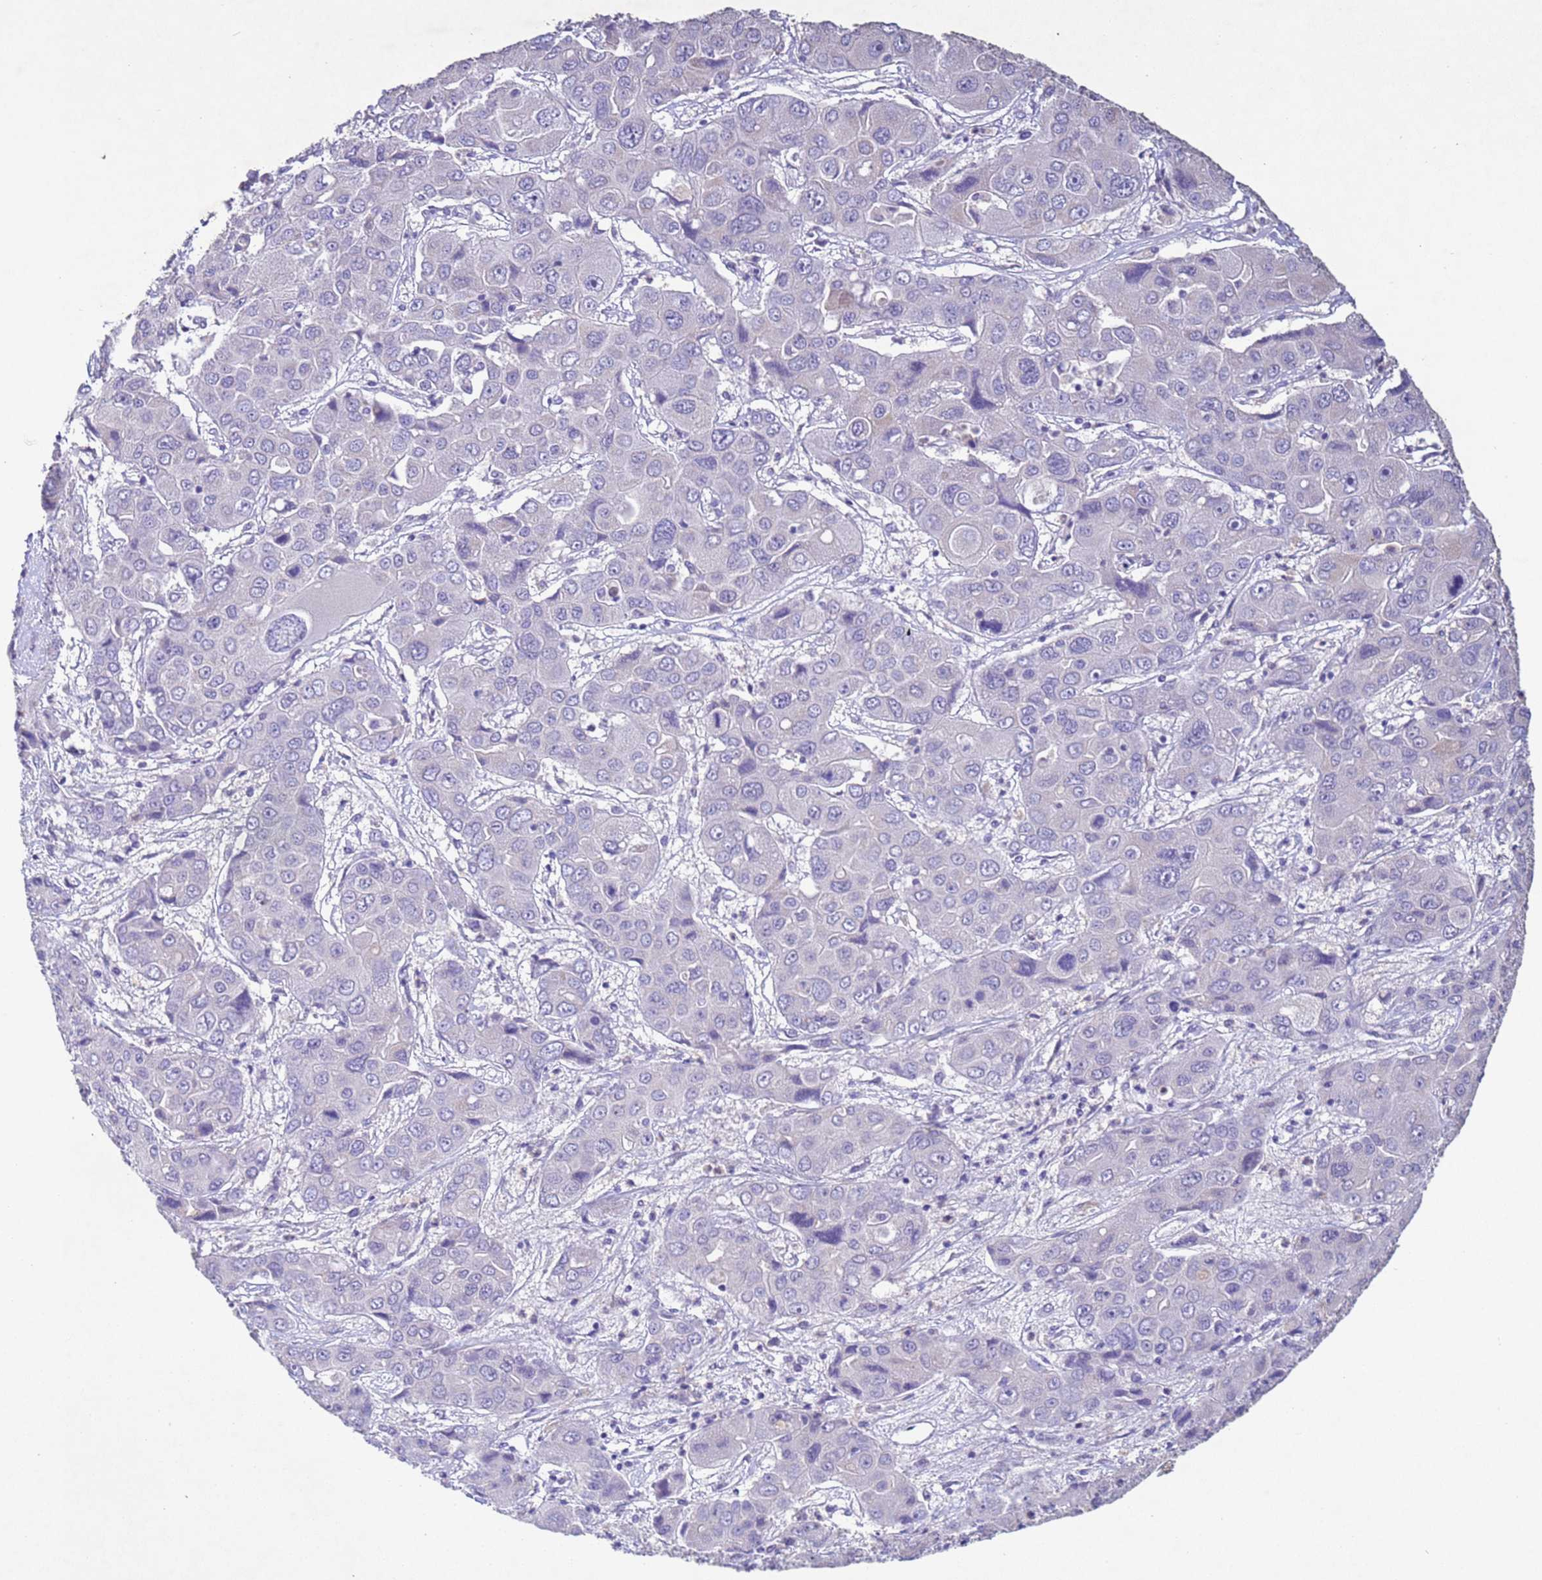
{"staining": {"intensity": "negative", "quantity": "none", "location": "none"}, "tissue": "liver cancer", "cell_type": "Tumor cells", "image_type": "cancer", "snomed": [{"axis": "morphology", "description": "Cholangiocarcinoma"}, {"axis": "topography", "description": "Liver"}], "caption": "An IHC image of liver cholangiocarcinoma is shown. There is no staining in tumor cells of liver cholangiocarcinoma.", "gene": "NLRP11", "patient": {"sex": "male", "age": 67}}